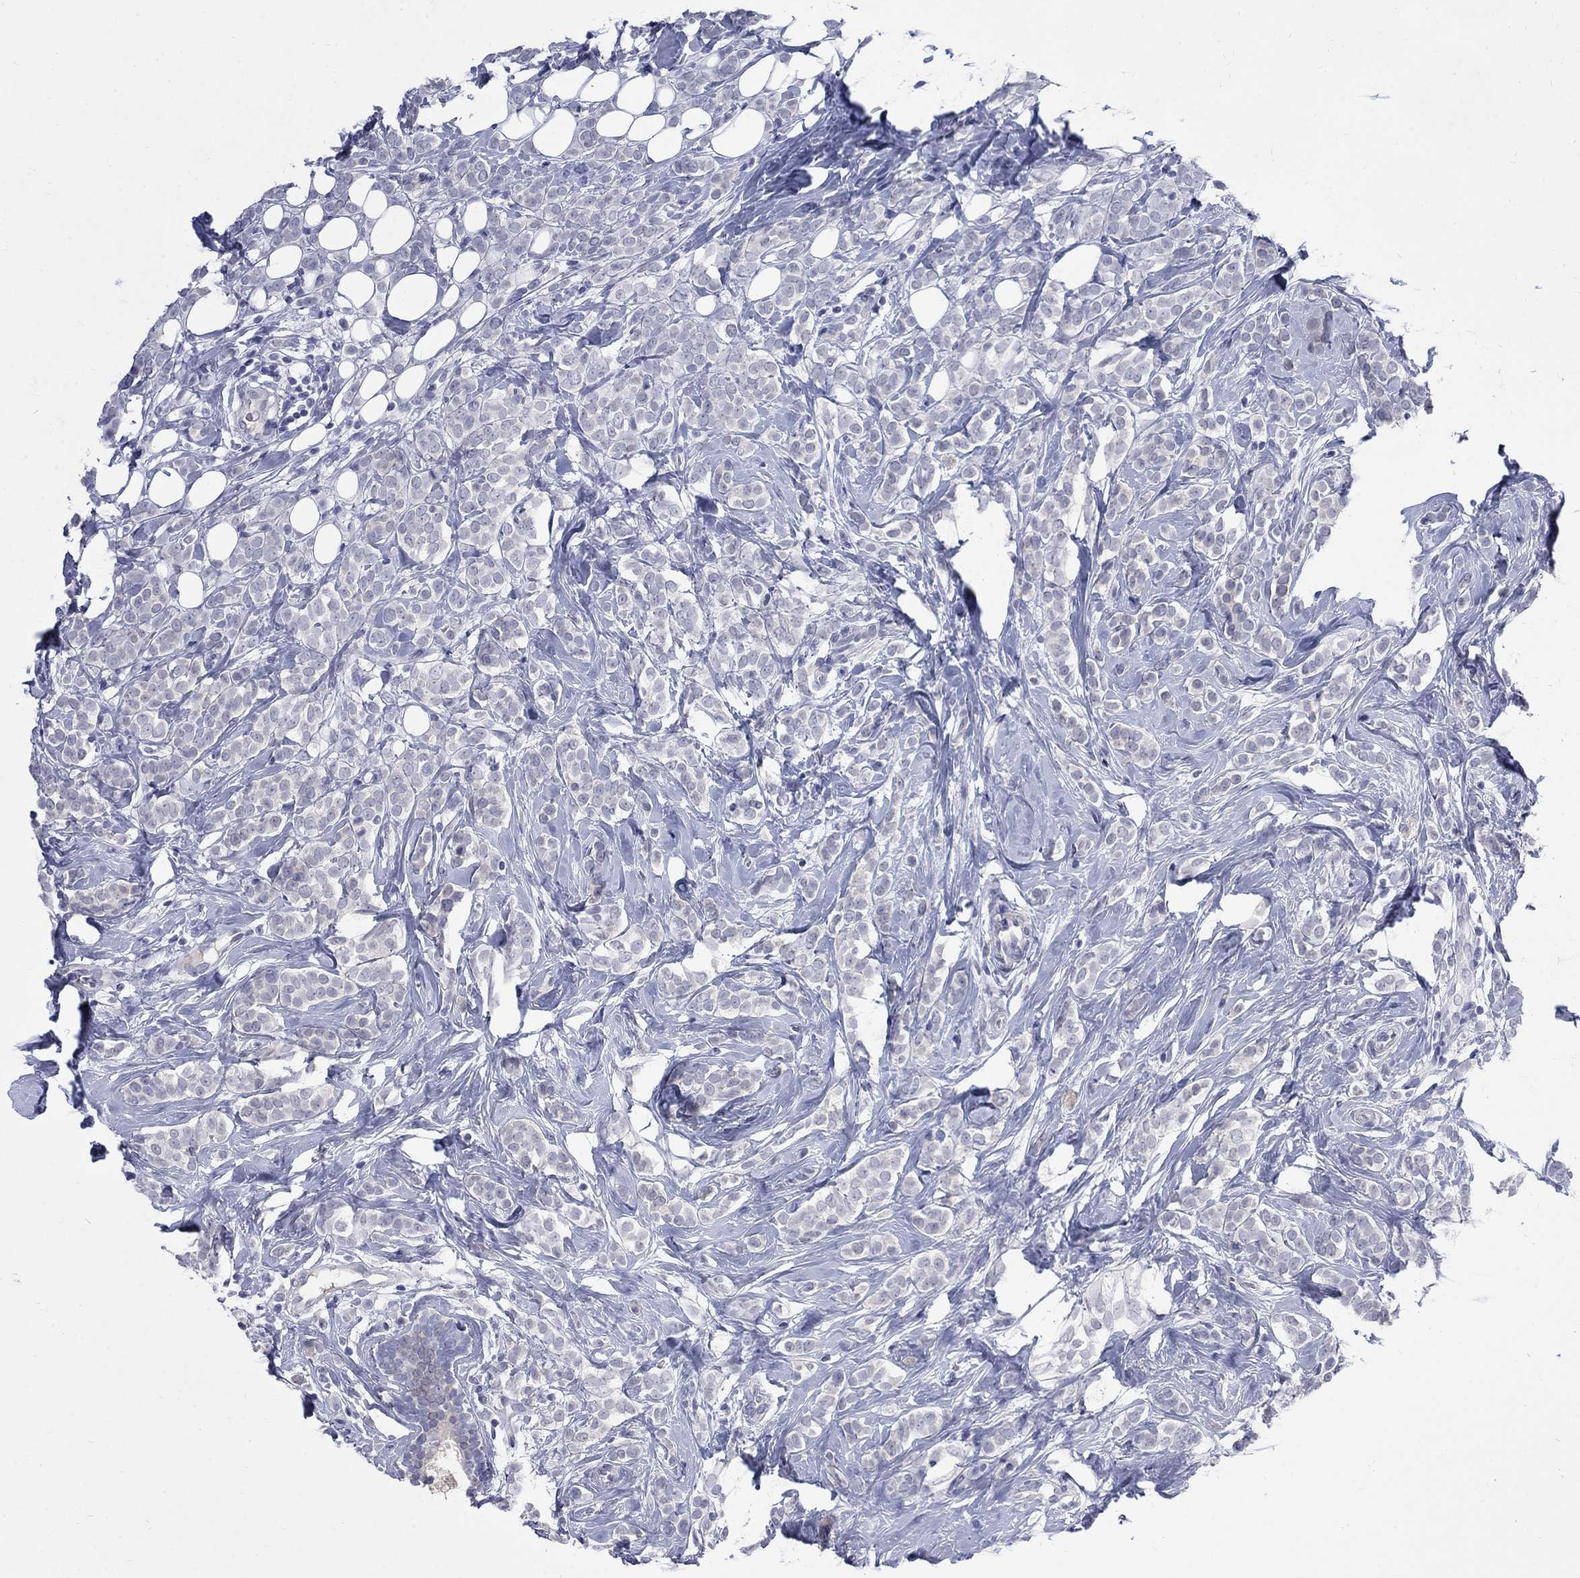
{"staining": {"intensity": "negative", "quantity": "none", "location": "none"}, "tissue": "breast cancer", "cell_type": "Tumor cells", "image_type": "cancer", "snomed": [{"axis": "morphology", "description": "Lobular carcinoma"}, {"axis": "topography", "description": "Breast"}], "caption": "An immunohistochemistry (IHC) photomicrograph of breast lobular carcinoma is shown. There is no staining in tumor cells of breast lobular carcinoma.", "gene": "CTNND2", "patient": {"sex": "female", "age": 49}}